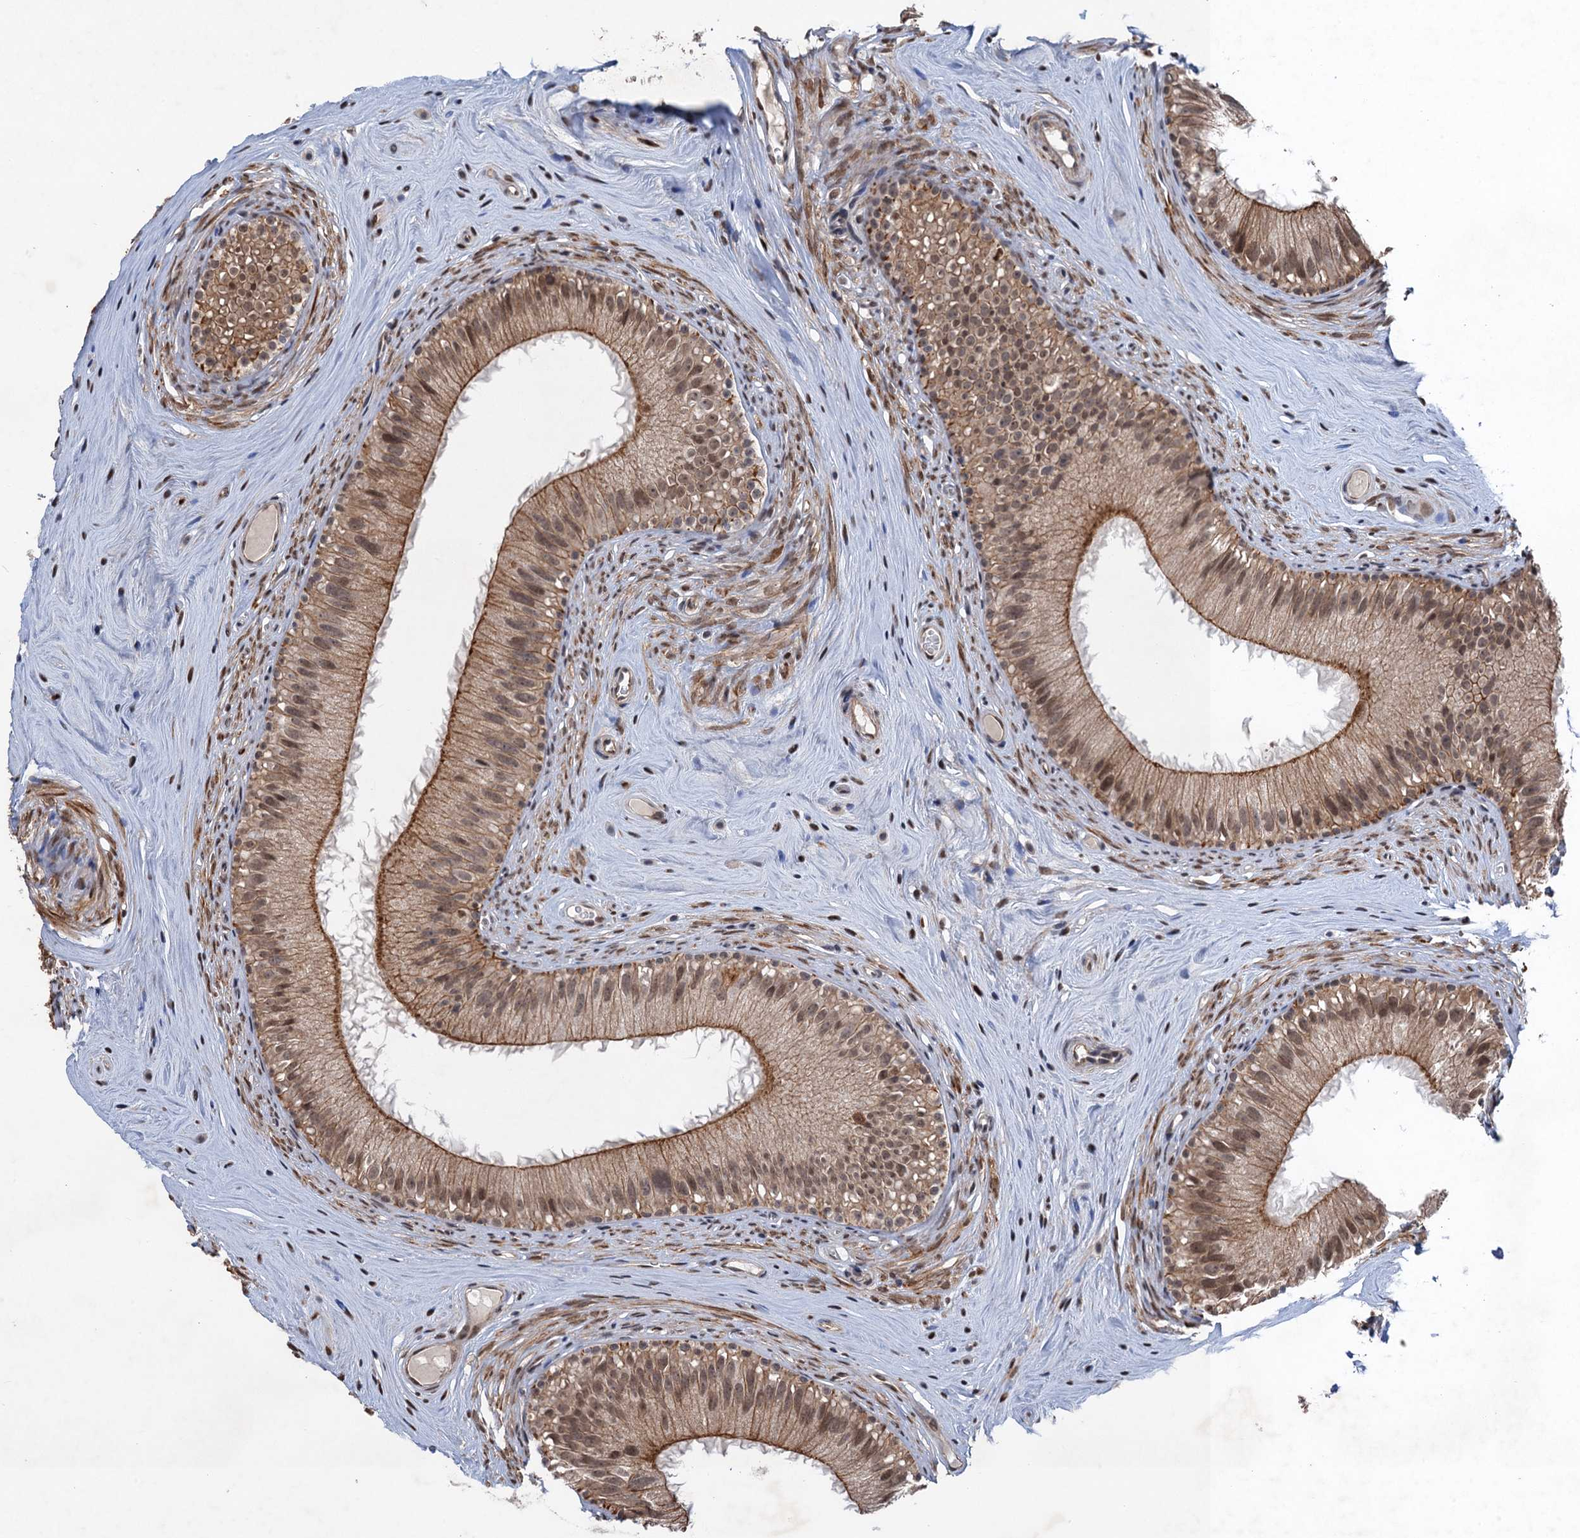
{"staining": {"intensity": "moderate", "quantity": ">75%", "location": "cytoplasmic/membranous"}, "tissue": "epididymis", "cell_type": "Glandular cells", "image_type": "normal", "snomed": [{"axis": "morphology", "description": "Normal tissue, NOS"}, {"axis": "topography", "description": "Epididymis"}], "caption": "Immunohistochemistry photomicrograph of unremarkable epididymis: epididymis stained using immunohistochemistry (IHC) displays medium levels of moderate protein expression localized specifically in the cytoplasmic/membranous of glandular cells, appearing as a cytoplasmic/membranous brown color.", "gene": "TTC31", "patient": {"sex": "male", "age": 45}}